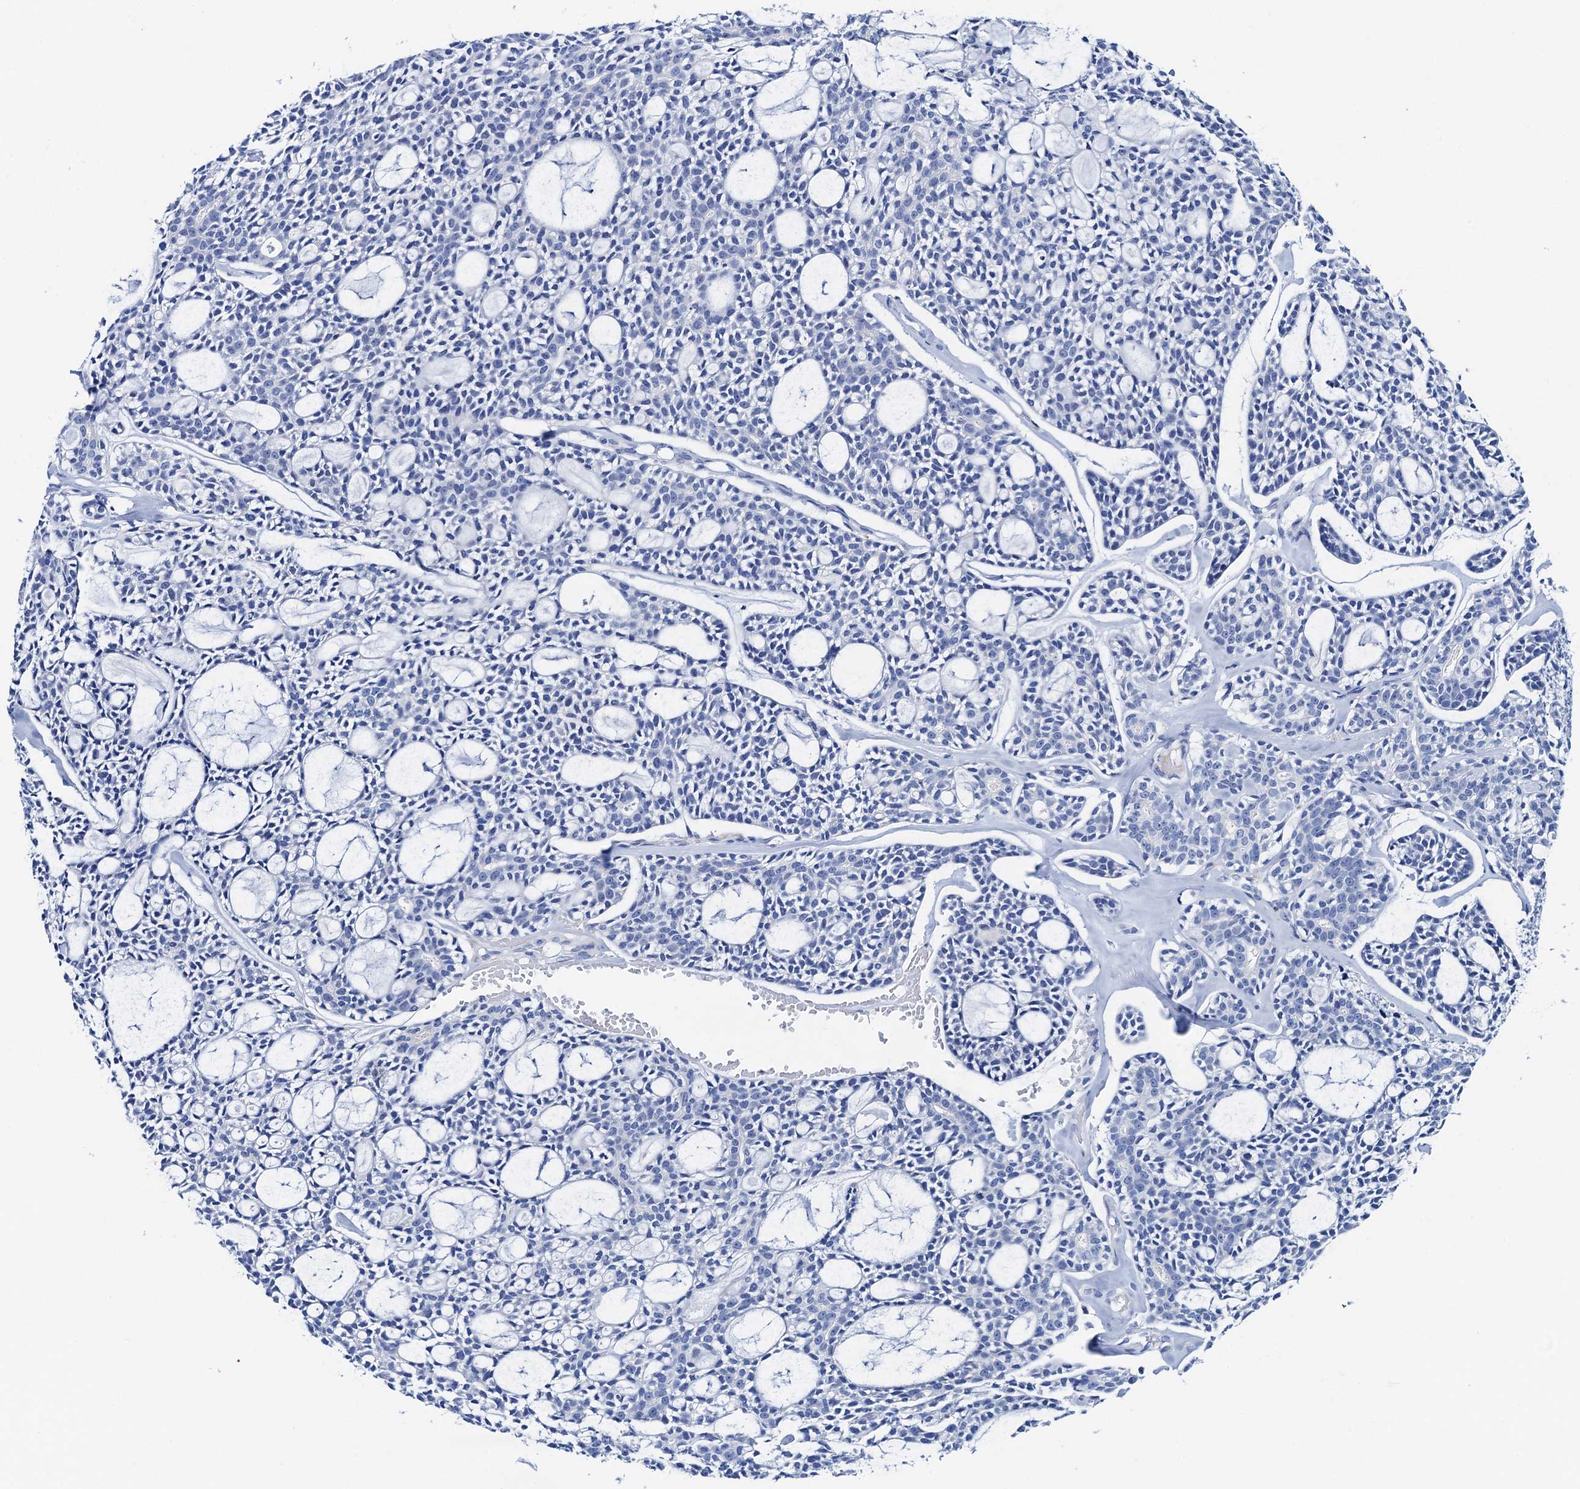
{"staining": {"intensity": "negative", "quantity": "none", "location": "none"}, "tissue": "head and neck cancer", "cell_type": "Tumor cells", "image_type": "cancer", "snomed": [{"axis": "morphology", "description": "Adenocarcinoma, NOS"}, {"axis": "topography", "description": "Salivary gland"}, {"axis": "topography", "description": "Head-Neck"}], "caption": "This histopathology image is of head and neck adenocarcinoma stained with IHC to label a protein in brown with the nuclei are counter-stained blue. There is no expression in tumor cells.", "gene": "NLRP10", "patient": {"sex": "male", "age": 55}}